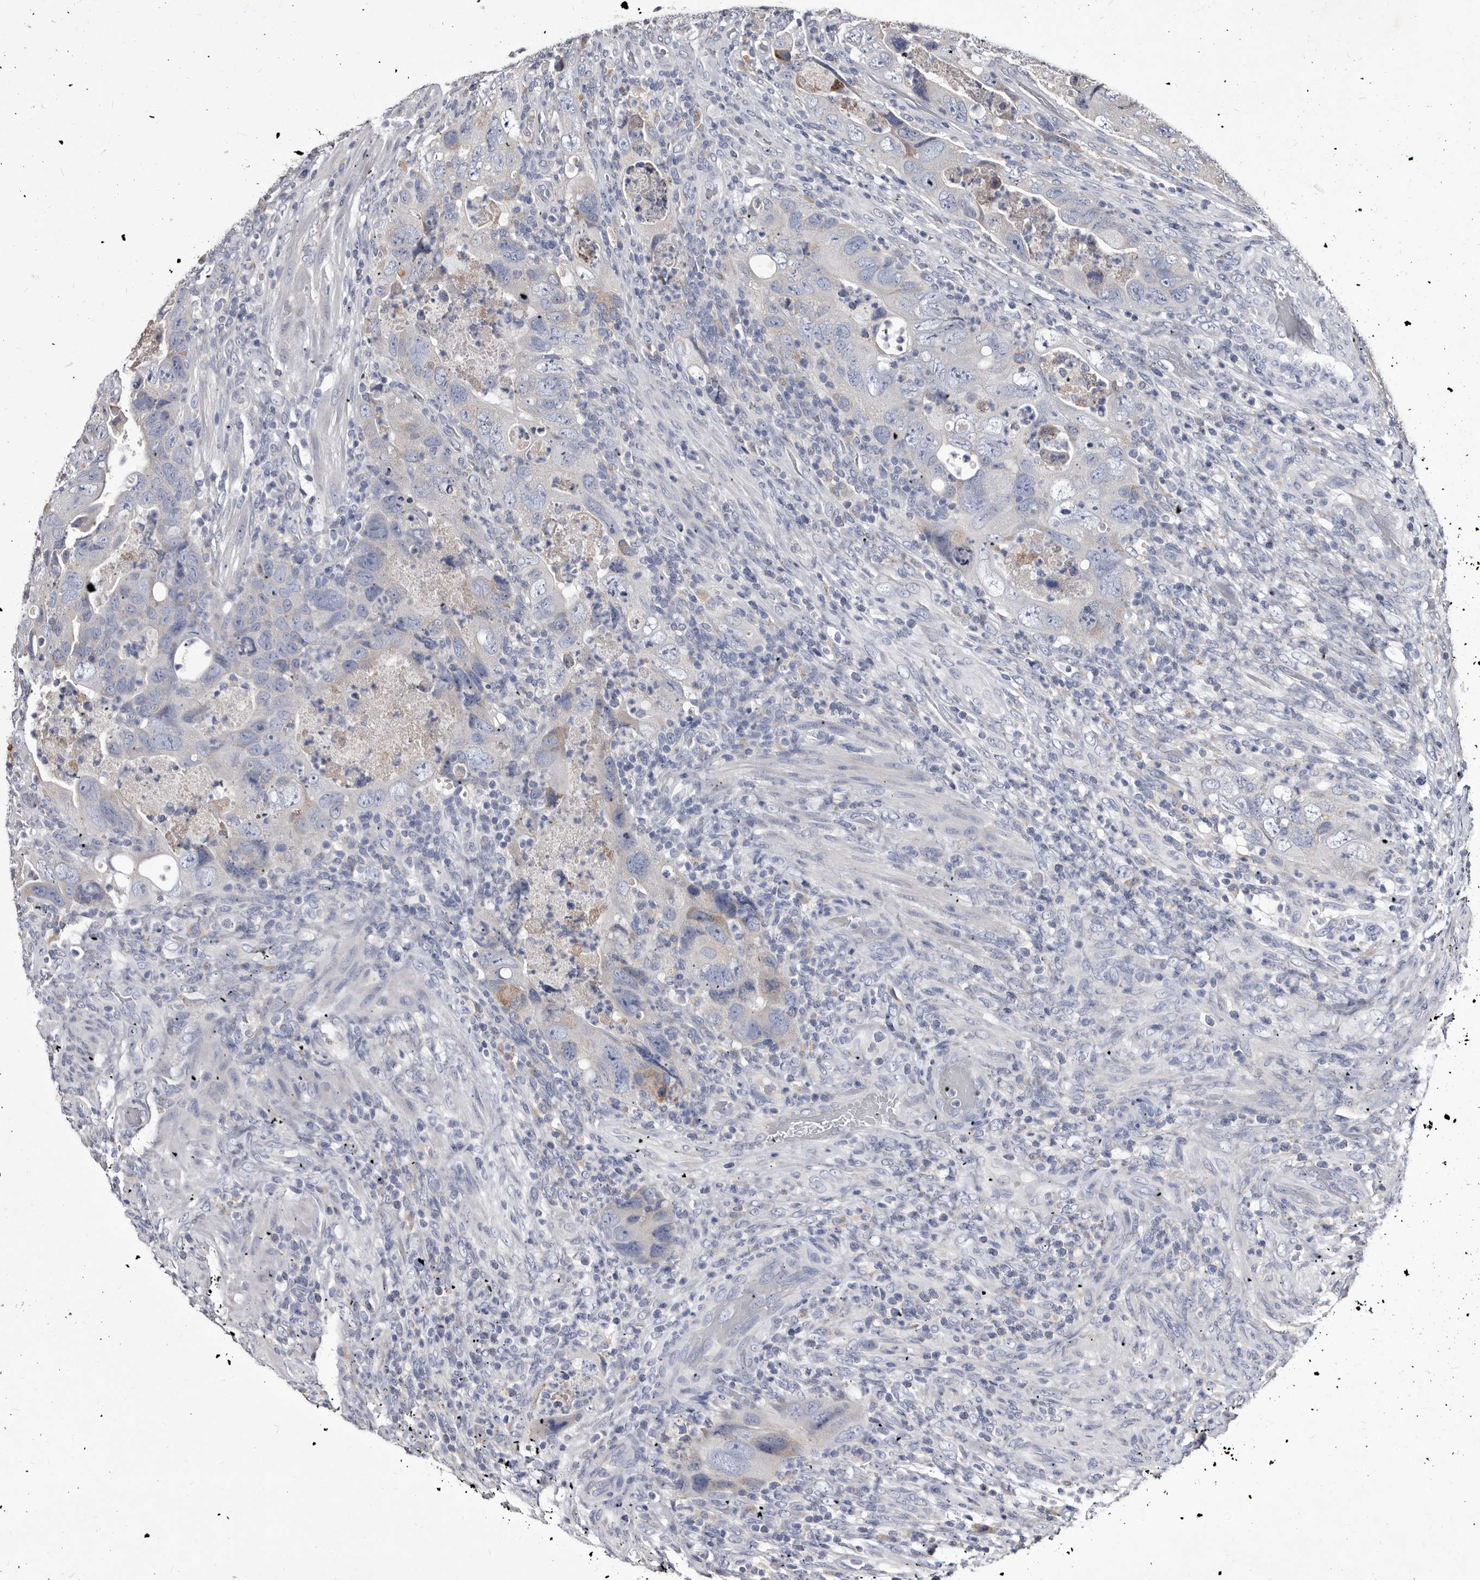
{"staining": {"intensity": "negative", "quantity": "none", "location": "none"}, "tissue": "colorectal cancer", "cell_type": "Tumor cells", "image_type": "cancer", "snomed": [{"axis": "morphology", "description": "Adenocarcinoma, NOS"}, {"axis": "topography", "description": "Rectum"}], "caption": "Human adenocarcinoma (colorectal) stained for a protein using immunohistochemistry shows no staining in tumor cells.", "gene": "SLC39A2", "patient": {"sex": "male", "age": 63}}